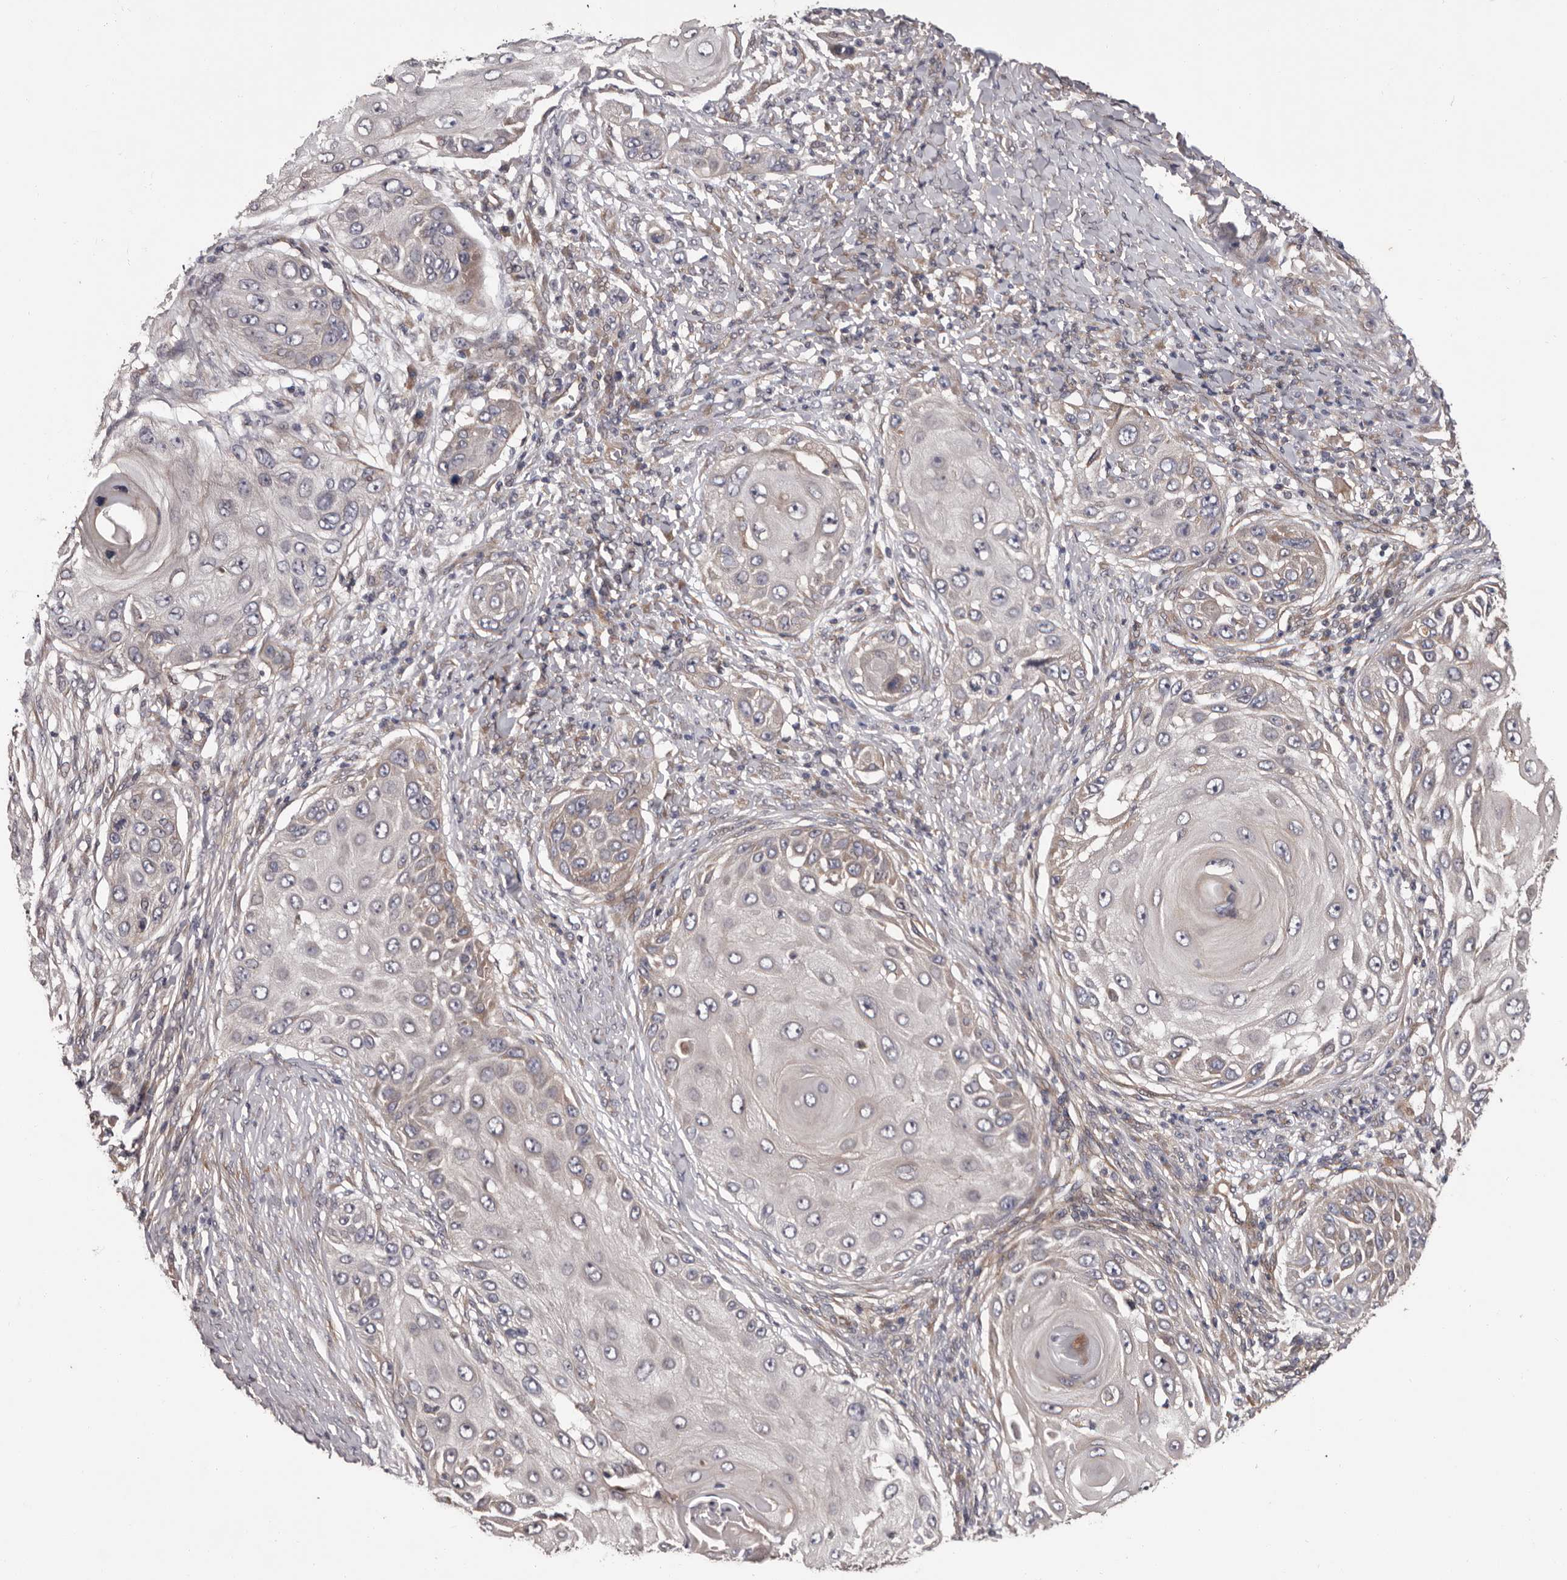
{"staining": {"intensity": "negative", "quantity": "none", "location": "none"}, "tissue": "skin cancer", "cell_type": "Tumor cells", "image_type": "cancer", "snomed": [{"axis": "morphology", "description": "Squamous cell carcinoma, NOS"}, {"axis": "topography", "description": "Skin"}], "caption": "This is an immunohistochemistry (IHC) micrograph of human squamous cell carcinoma (skin). There is no expression in tumor cells.", "gene": "PRKD1", "patient": {"sex": "female", "age": 44}}